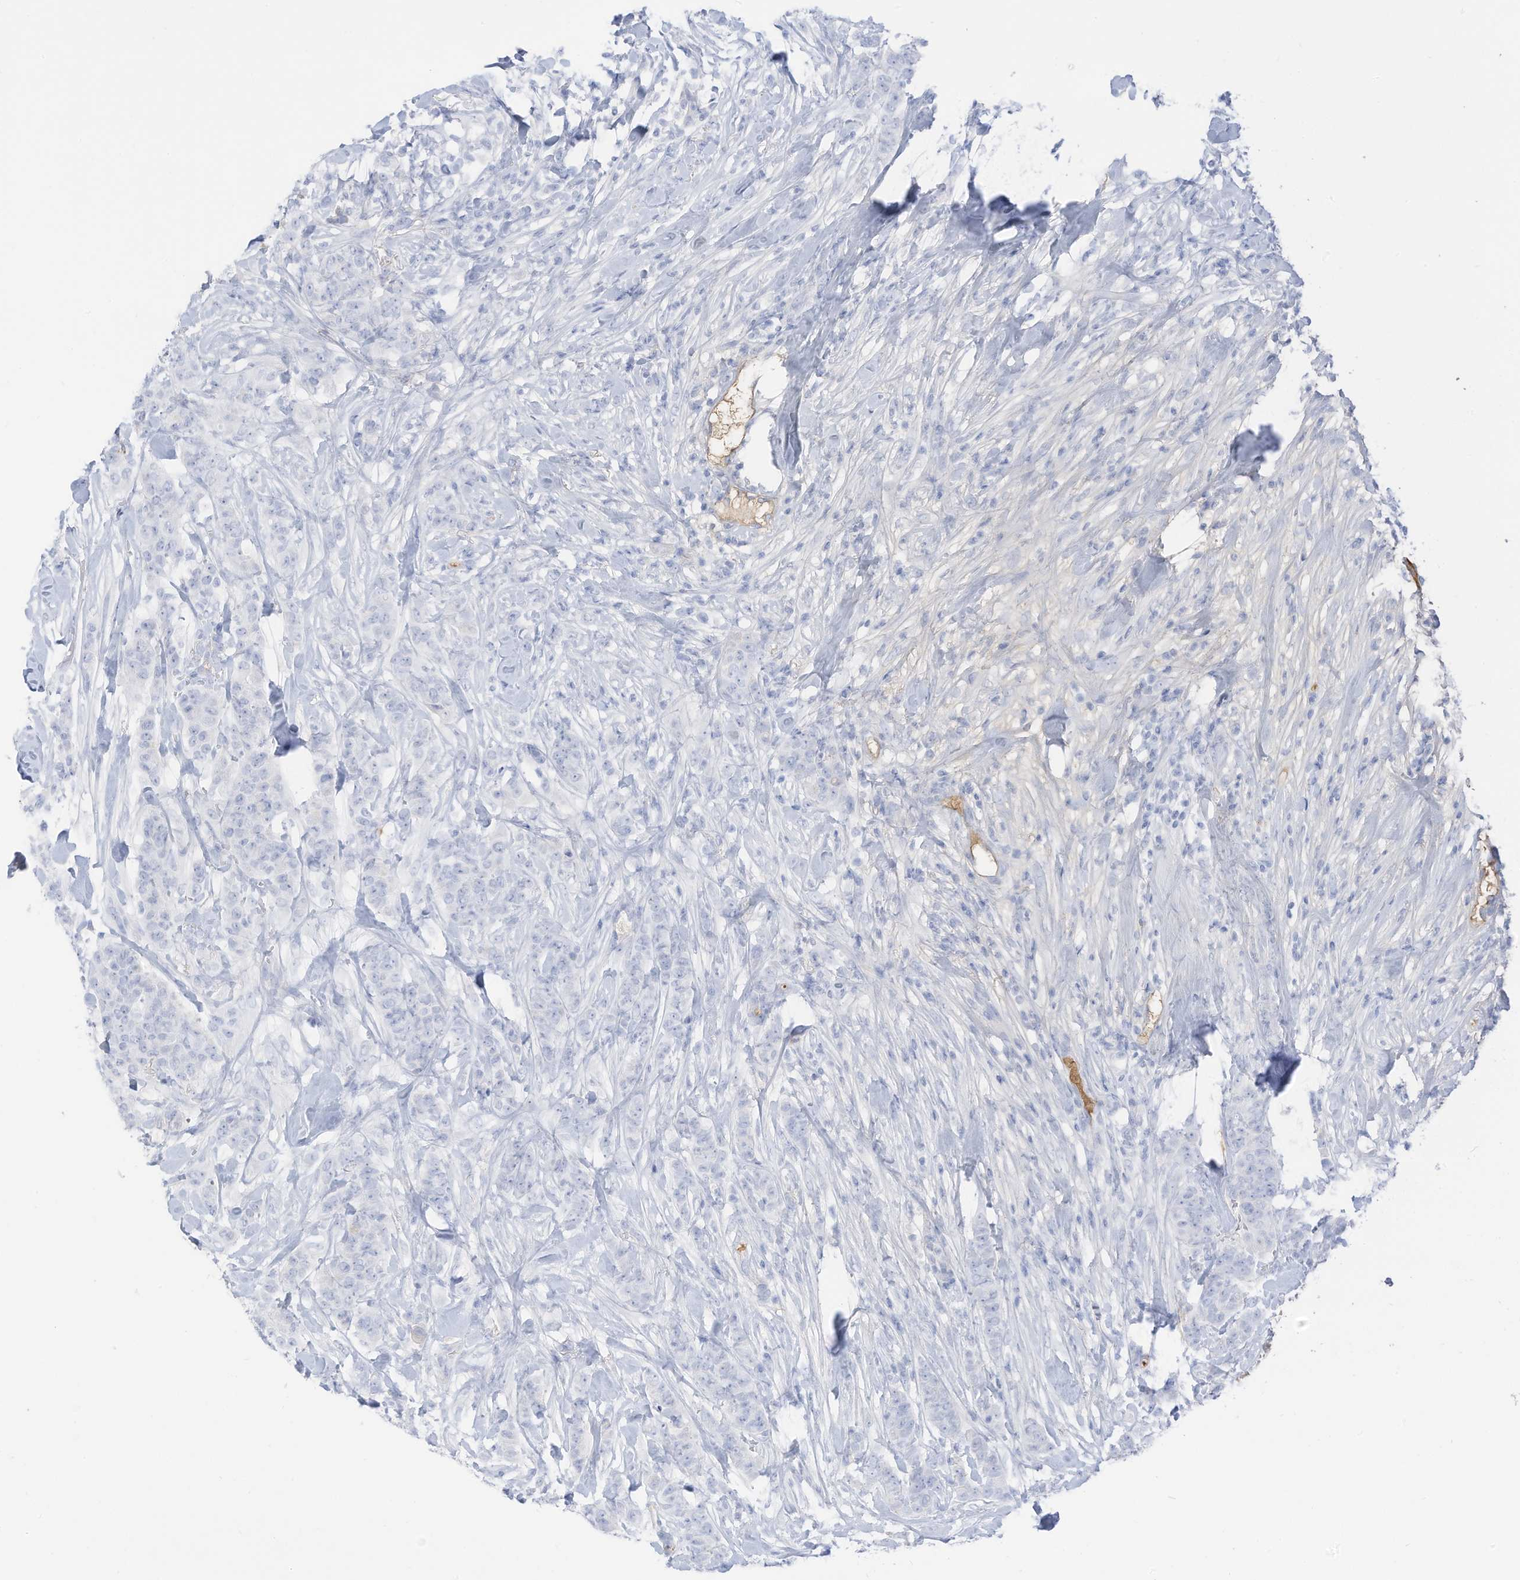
{"staining": {"intensity": "negative", "quantity": "none", "location": "none"}, "tissue": "breast cancer", "cell_type": "Tumor cells", "image_type": "cancer", "snomed": [{"axis": "morphology", "description": "Duct carcinoma"}, {"axis": "topography", "description": "Breast"}], "caption": "Protein analysis of breast cancer (infiltrating ductal carcinoma) displays no significant expression in tumor cells.", "gene": "HSD17B13", "patient": {"sex": "female", "age": 40}}